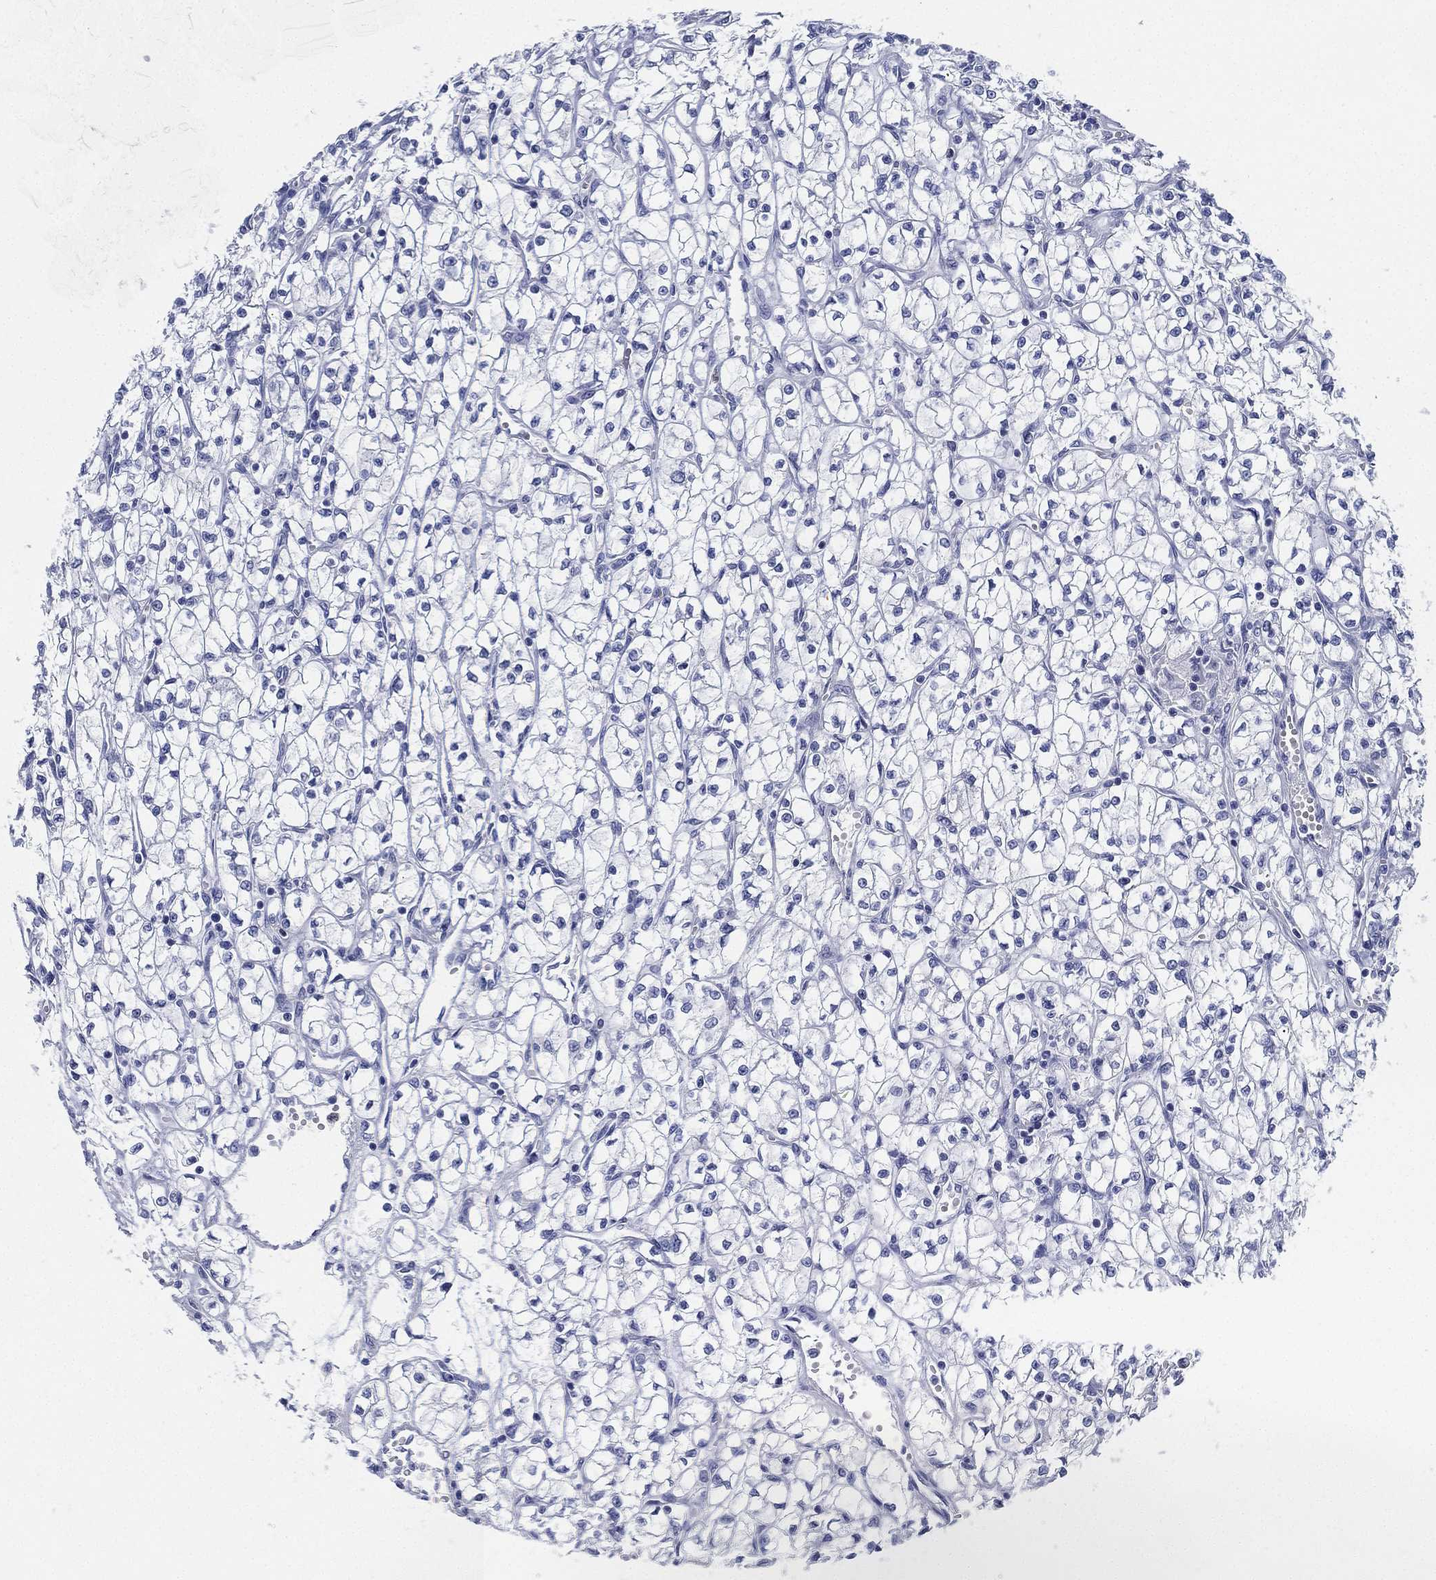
{"staining": {"intensity": "negative", "quantity": "none", "location": "none"}, "tissue": "renal cancer", "cell_type": "Tumor cells", "image_type": "cancer", "snomed": [{"axis": "morphology", "description": "Adenocarcinoma, NOS"}, {"axis": "topography", "description": "Kidney"}], "caption": "There is no significant staining in tumor cells of renal cancer.", "gene": "DEFB121", "patient": {"sex": "female", "age": 64}}